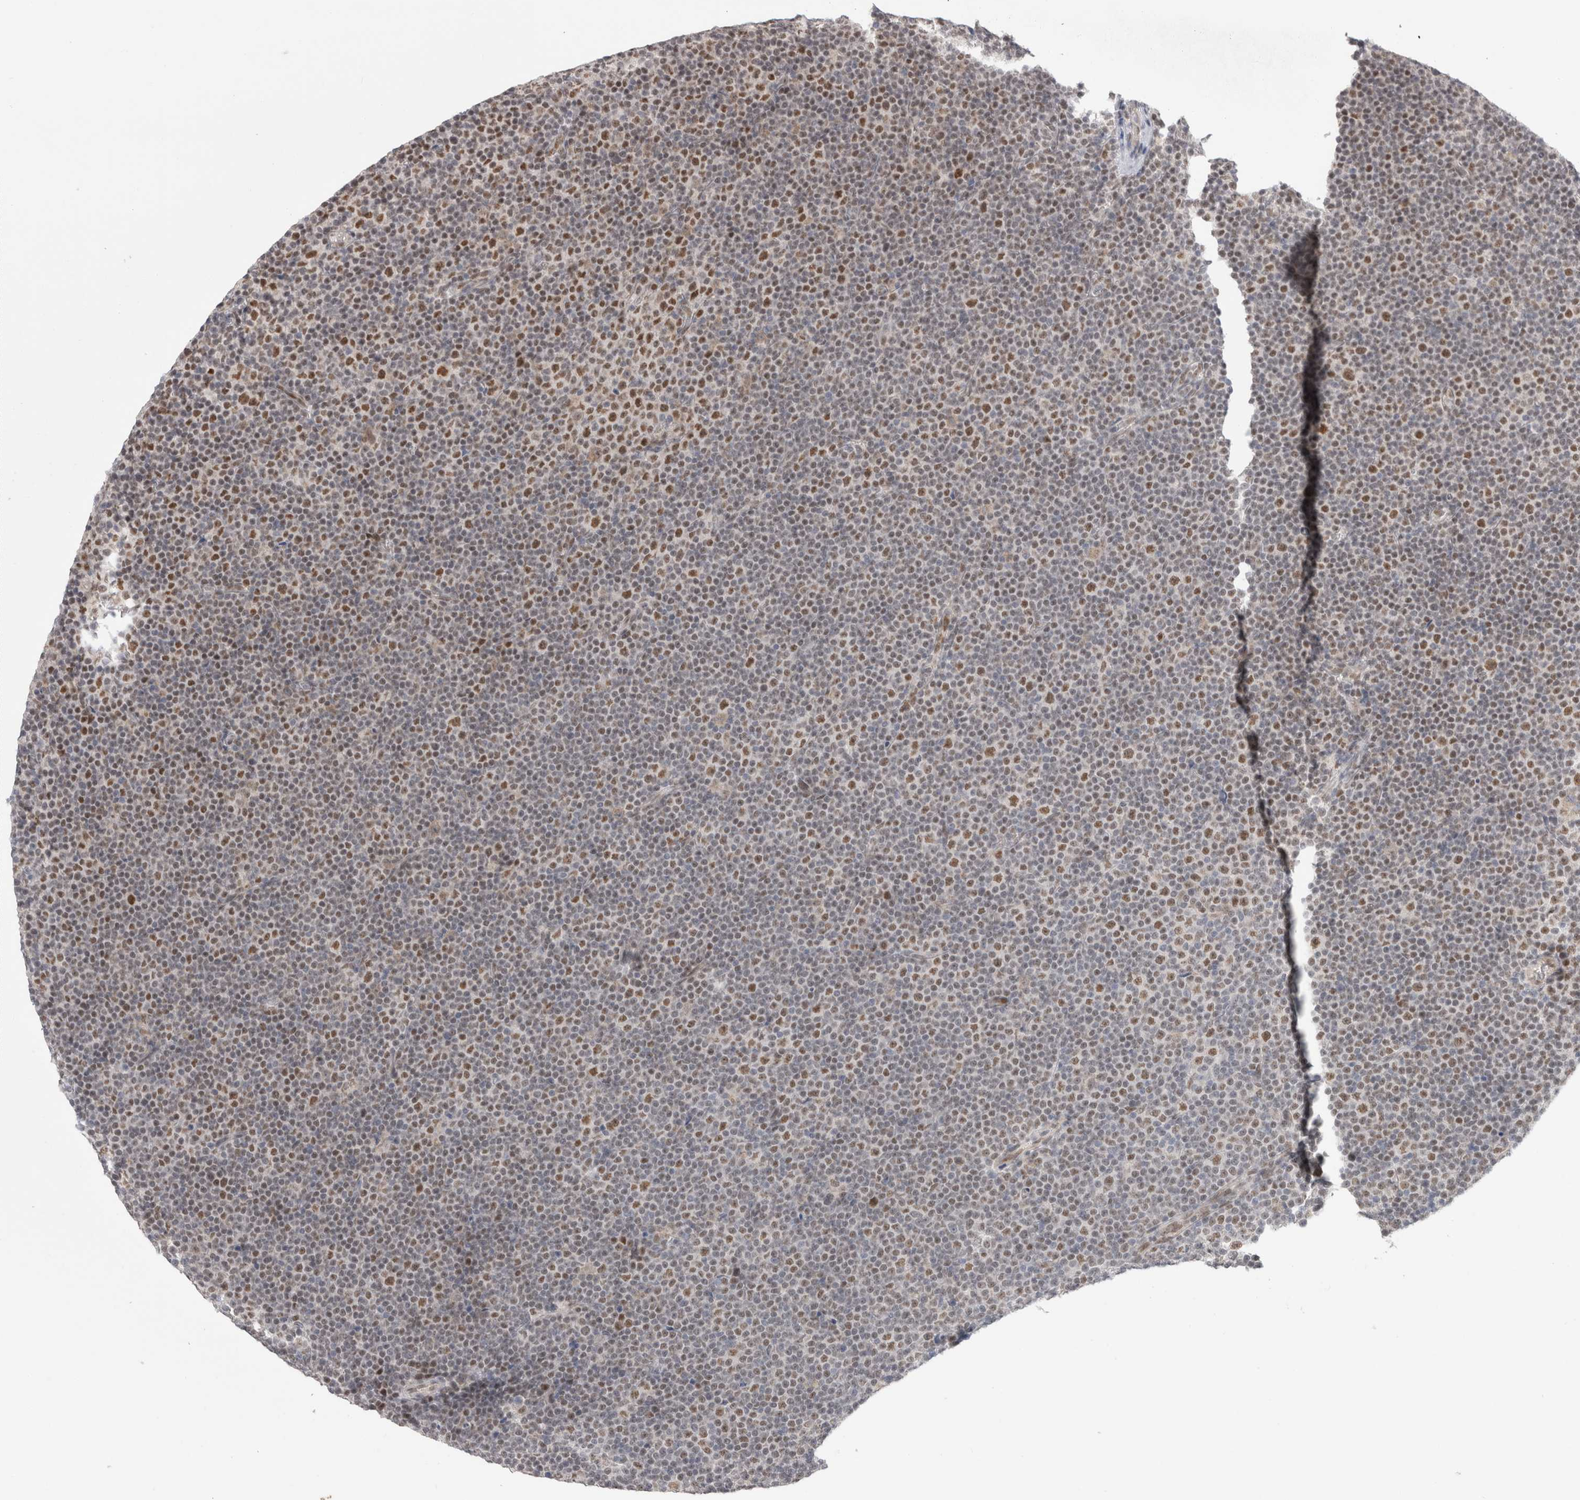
{"staining": {"intensity": "moderate", "quantity": "25%-75%", "location": "nuclear"}, "tissue": "lymphoma", "cell_type": "Tumor cells", "image_type": "cancer", "snomed": [{"axis": "morphology", "description": "Malignant lymphoma, non-Hodgkin's type, Low grade"}, {"axis": "topography", "description": "Lymph node"}], "caption": "Low-grade malignant lymphoma, non-Hodgkin's type tissue shows moderate nuclear staining in about 25%-75% of tumor cells (DAB IHC, brown staining for protein, blue staining for nuclei).", "gene": "RECQL4", "patient": {"sex": "female", "age": 67}}